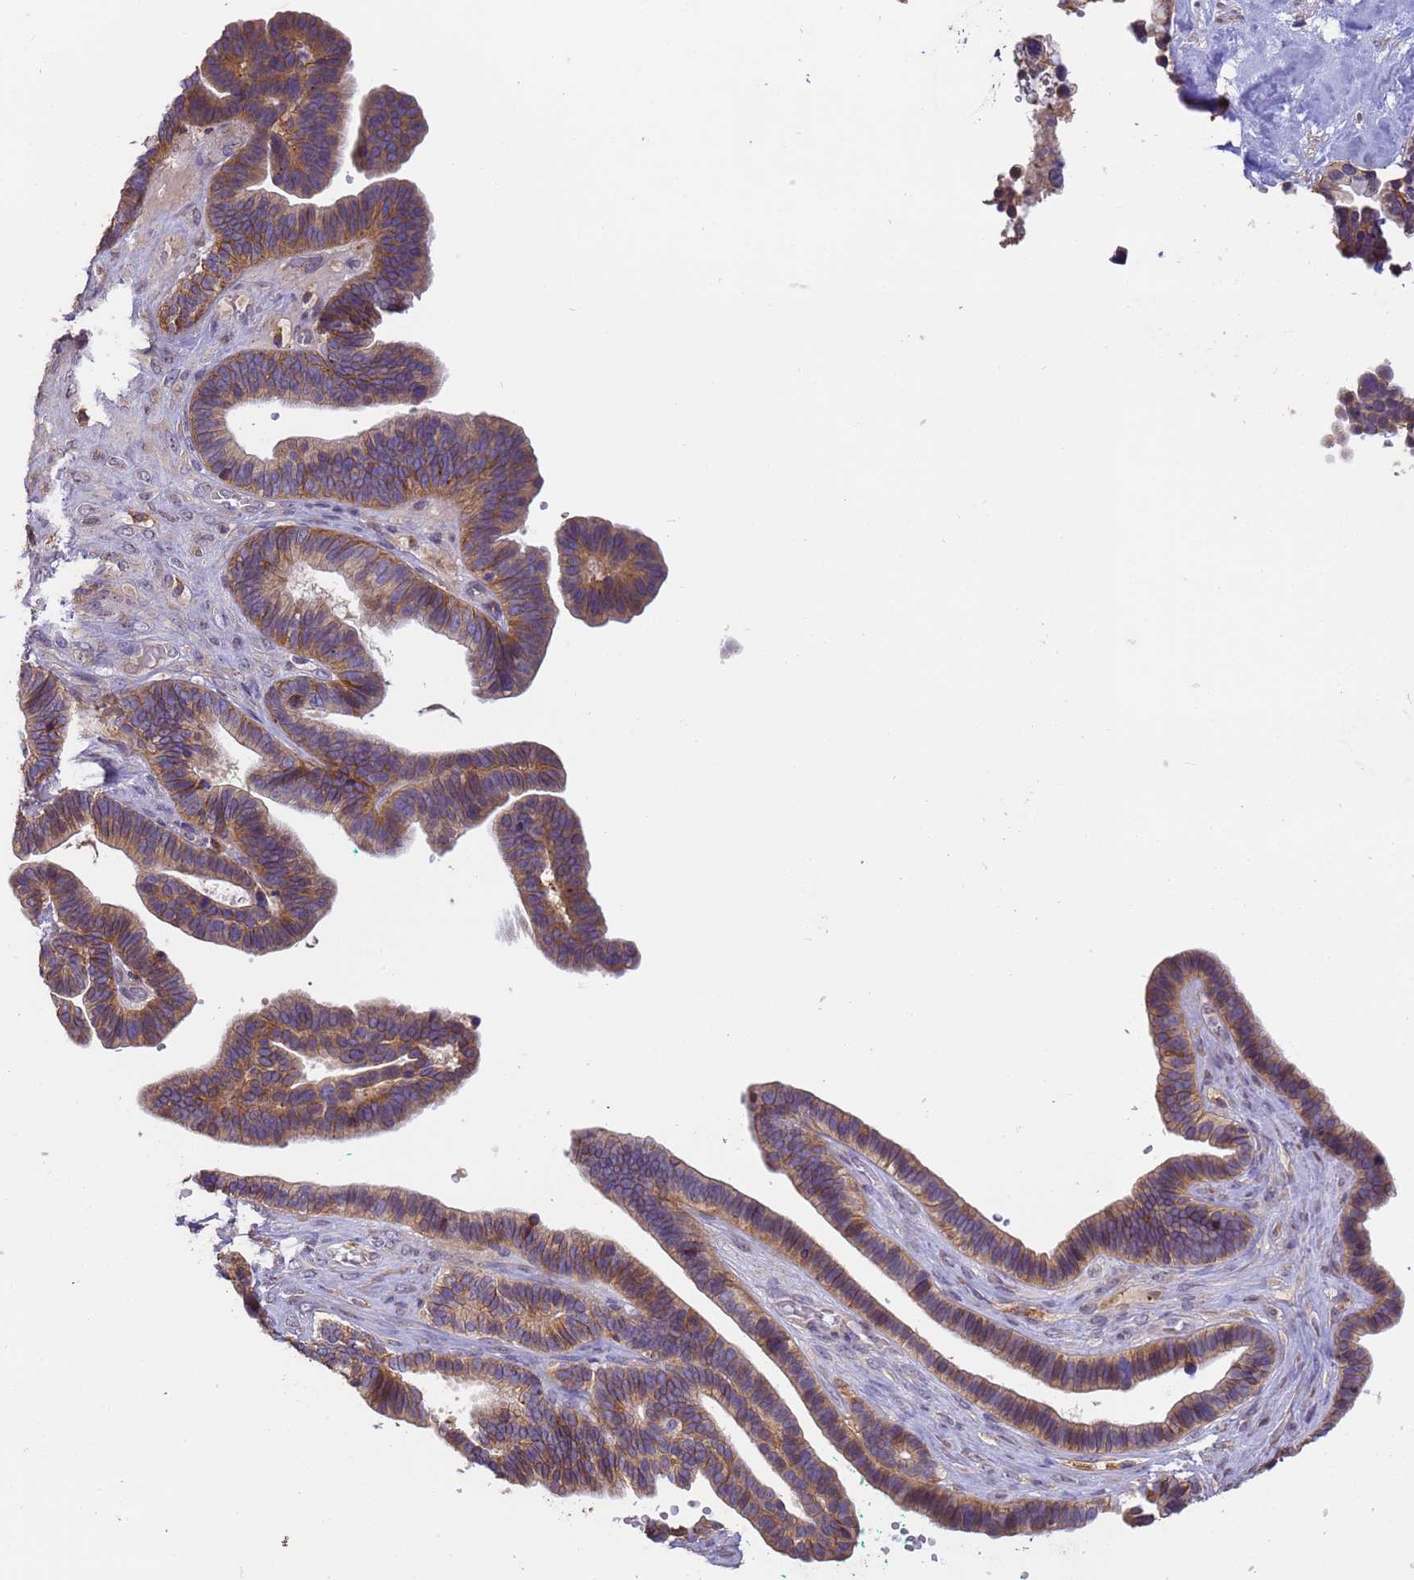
{"staining": {"intensity": "moderate", "quantity": ">75%", "location": "cytoplasmic/membranous"}, "tissue": "ovarian cancer", "cell_type": "Tumor cells", "image_type": "cancer", "snomed": [{"axis": "morphology", "description": "Cystadenocarcinoma, serous, NOS"}, {"axis": "topography", "description": "Ovary"}], "caption": "Tumor cells exhibit moderate cytoplasmic/membranous expression in approximately >75% of cells in serous cystadenocarcinoma (ovarian).", "gene": "M6PR", "patient": {"sex": "female", "age": 56}}